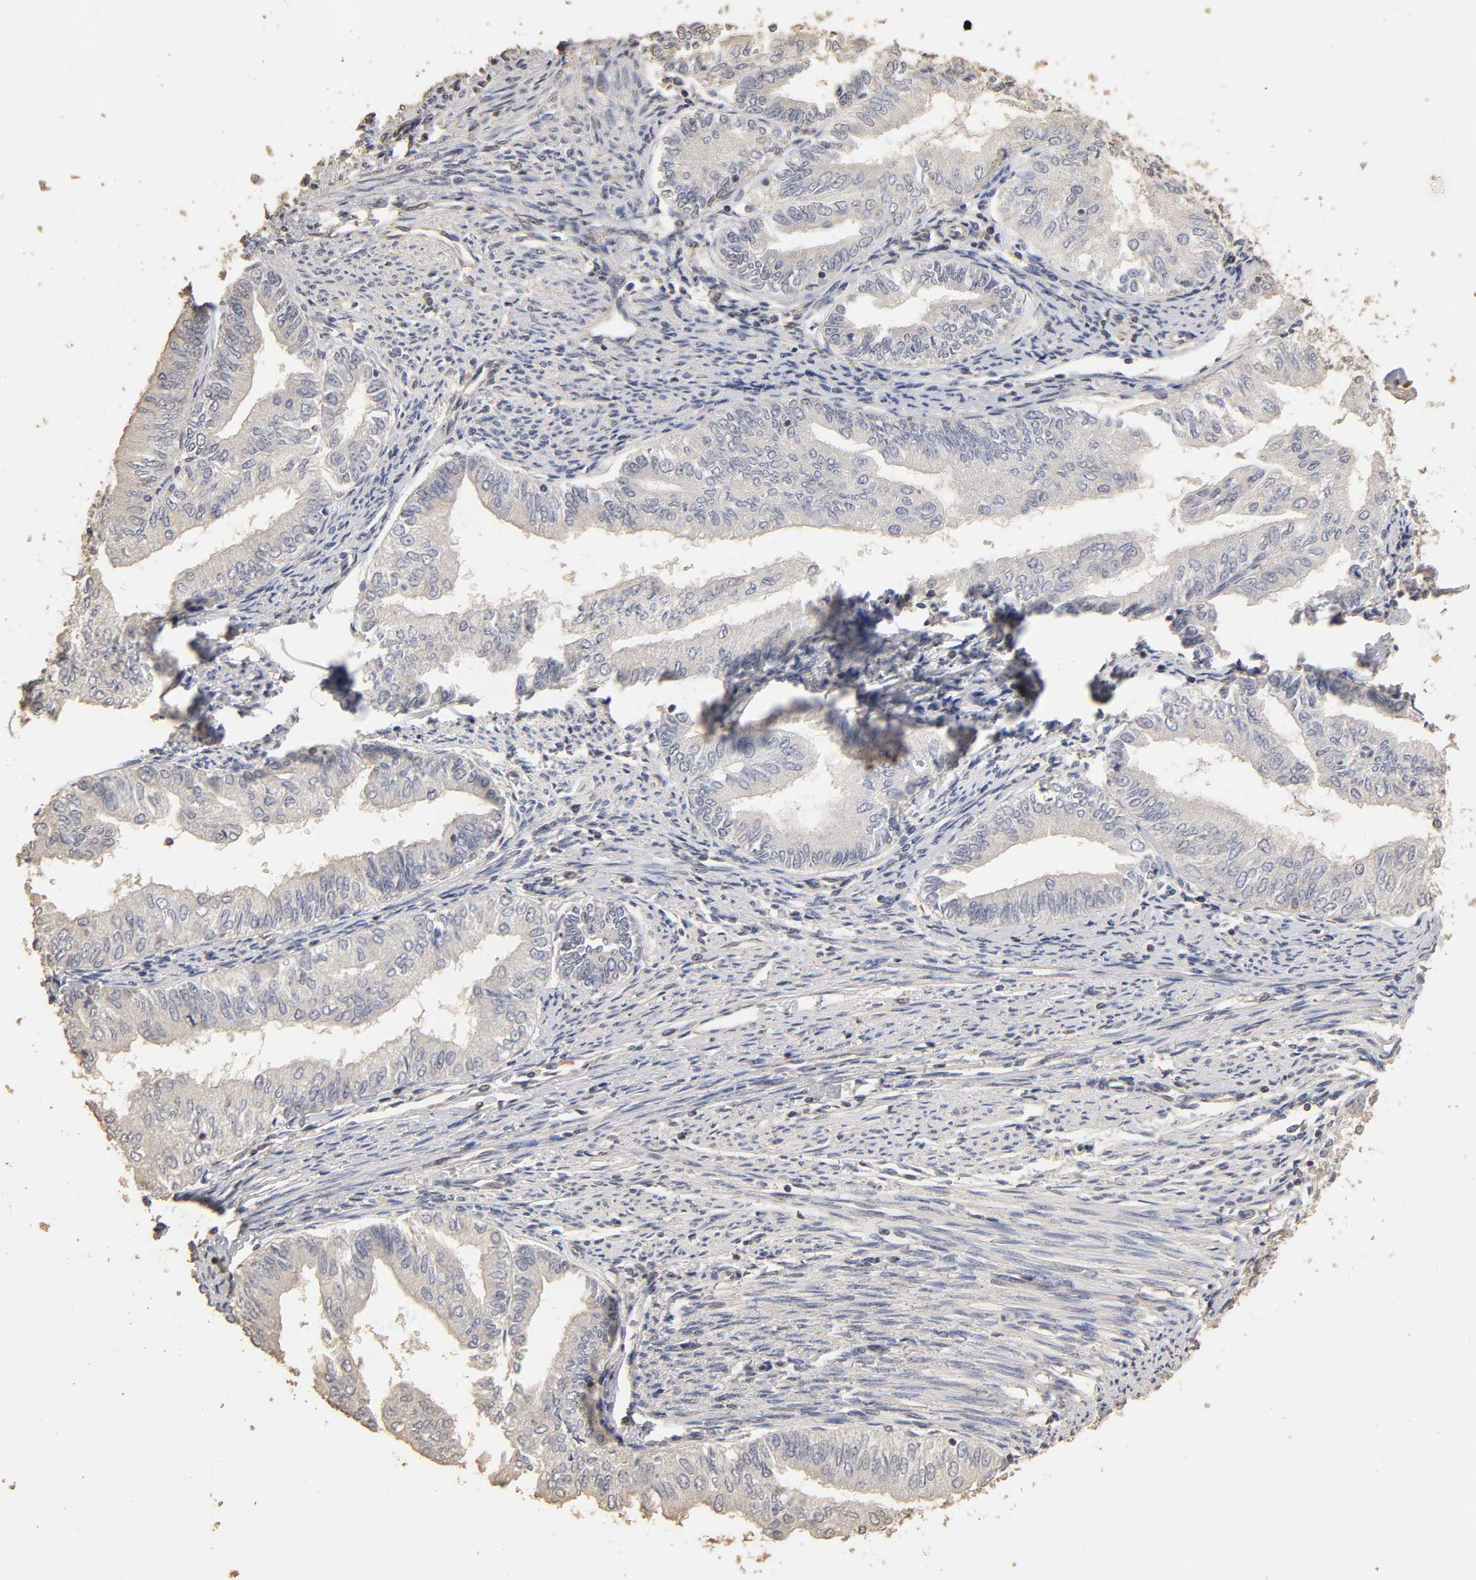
{"staining": {"intensity": "negative", "quantity": "none", "location": "none"}, "tissue": "endometrial cancer", "cell_type": "Tumor cells", "image_type": "cancer", "snomed": [{"axis": "morphology", "description": "Adenocarcinoma, NOS"}, {"axis": "topography", "description": "Endometrium"}], "caption": "Image shows no significant protein expression in tumor cells of endometrial adenocarcinoma.", "gene": "VSIG4", "patient": {"sex": "female", "age": 66}}